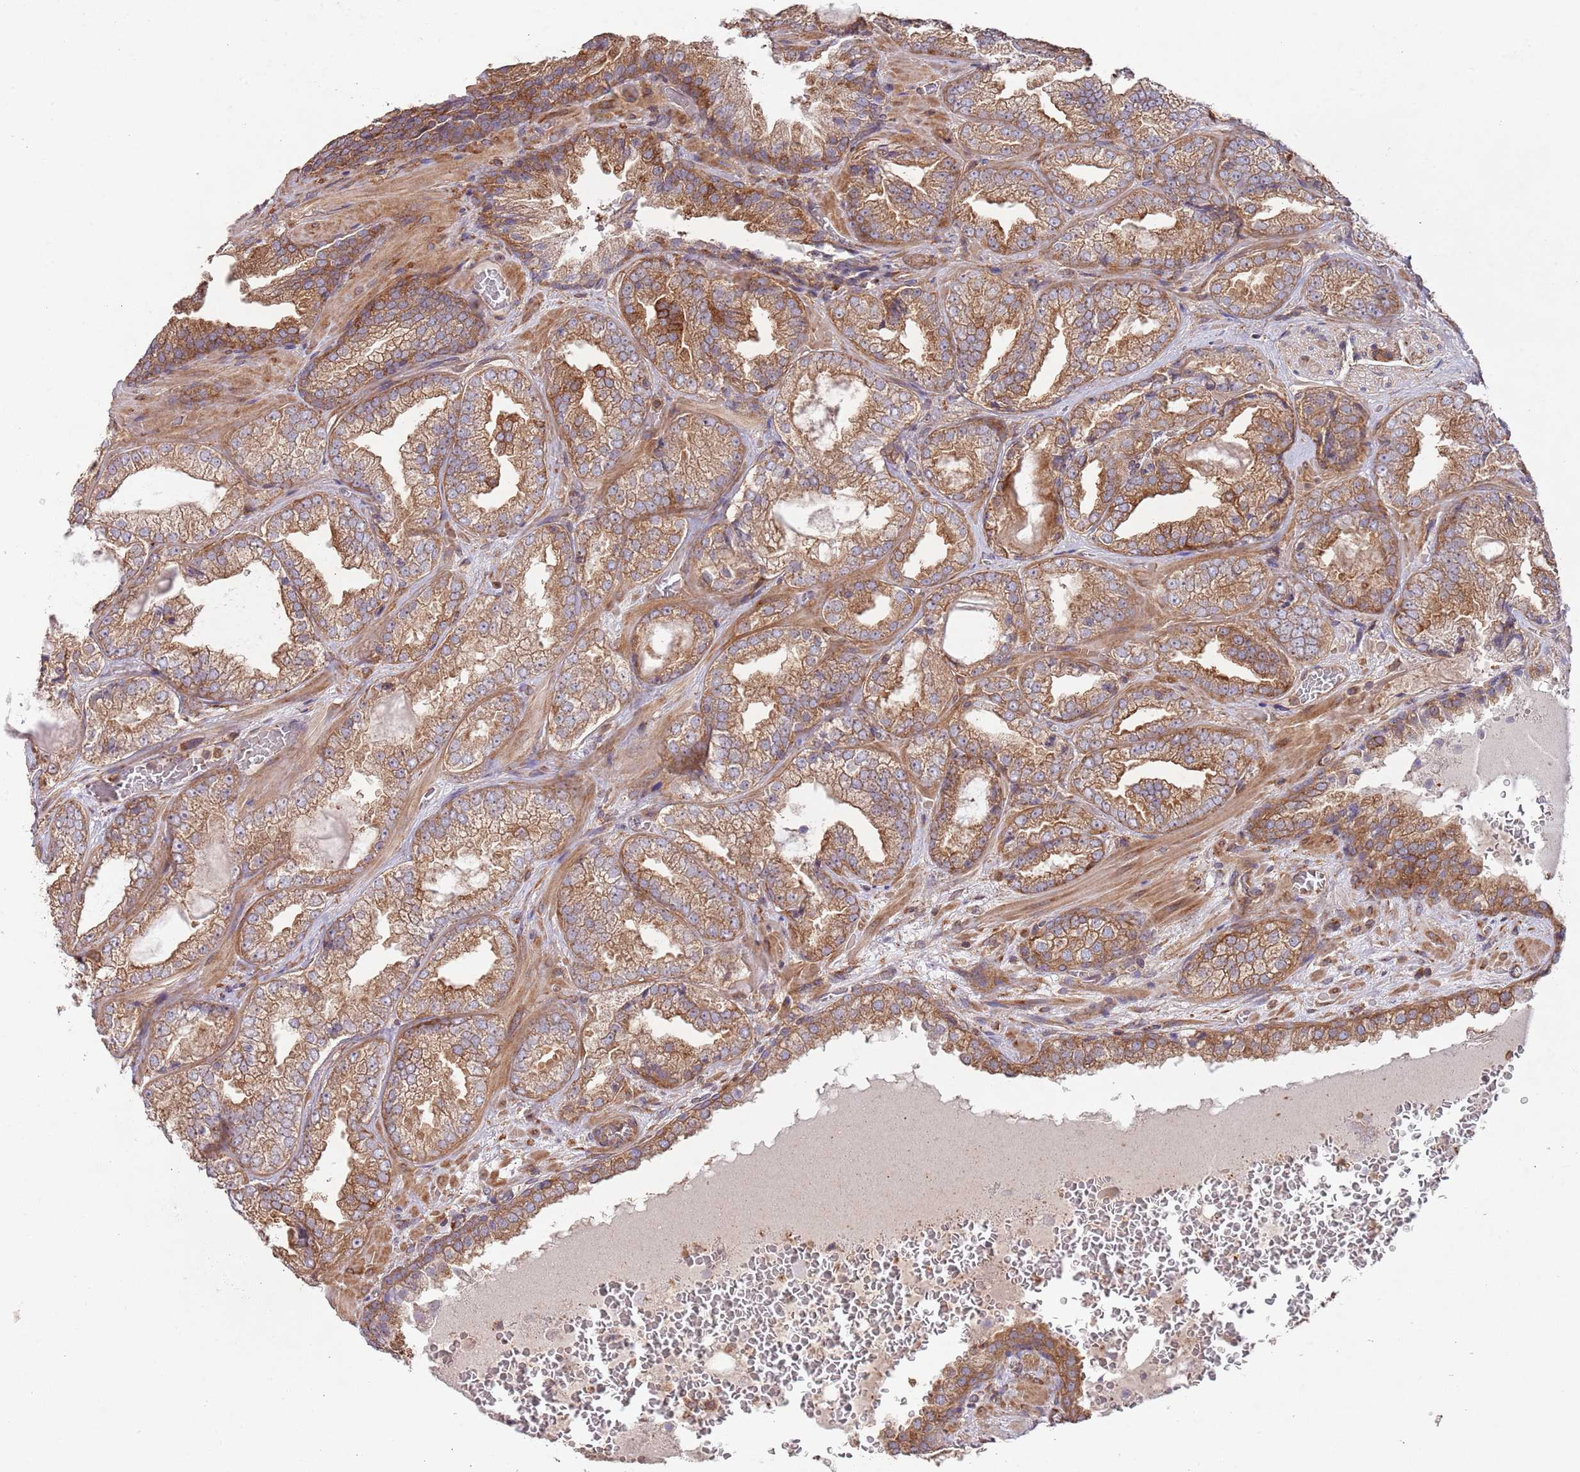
{"staining": {"intensity": "moderate", "quantity": ">75%", "location": "cytoplasmic/membranous"}, "tissue": "prostate cancer", "cell_type": "Tumor cells", "image_type": "cancer", "snomed": [{"axis": "morphology", "description": "Adenocarcinoma, Low grade"}, {"axis": "topography", "description": "Prostate"}], "caption": "Immunohistochemistry staining of prostate cancer, which shows medium levels of moderate cytoplasmic/membranous positivity in approximately >75% of tumor cells indicating moderate cytoplasmic/membranous protein expression. The staining was performed using DAB (3,3'-diaminobenzidine) (brown) for protein detection and nuclei were counterstained in hematoxylin (blue).", "gene": "RNF19B", "patient": {"sex": "male", "age": 57}}